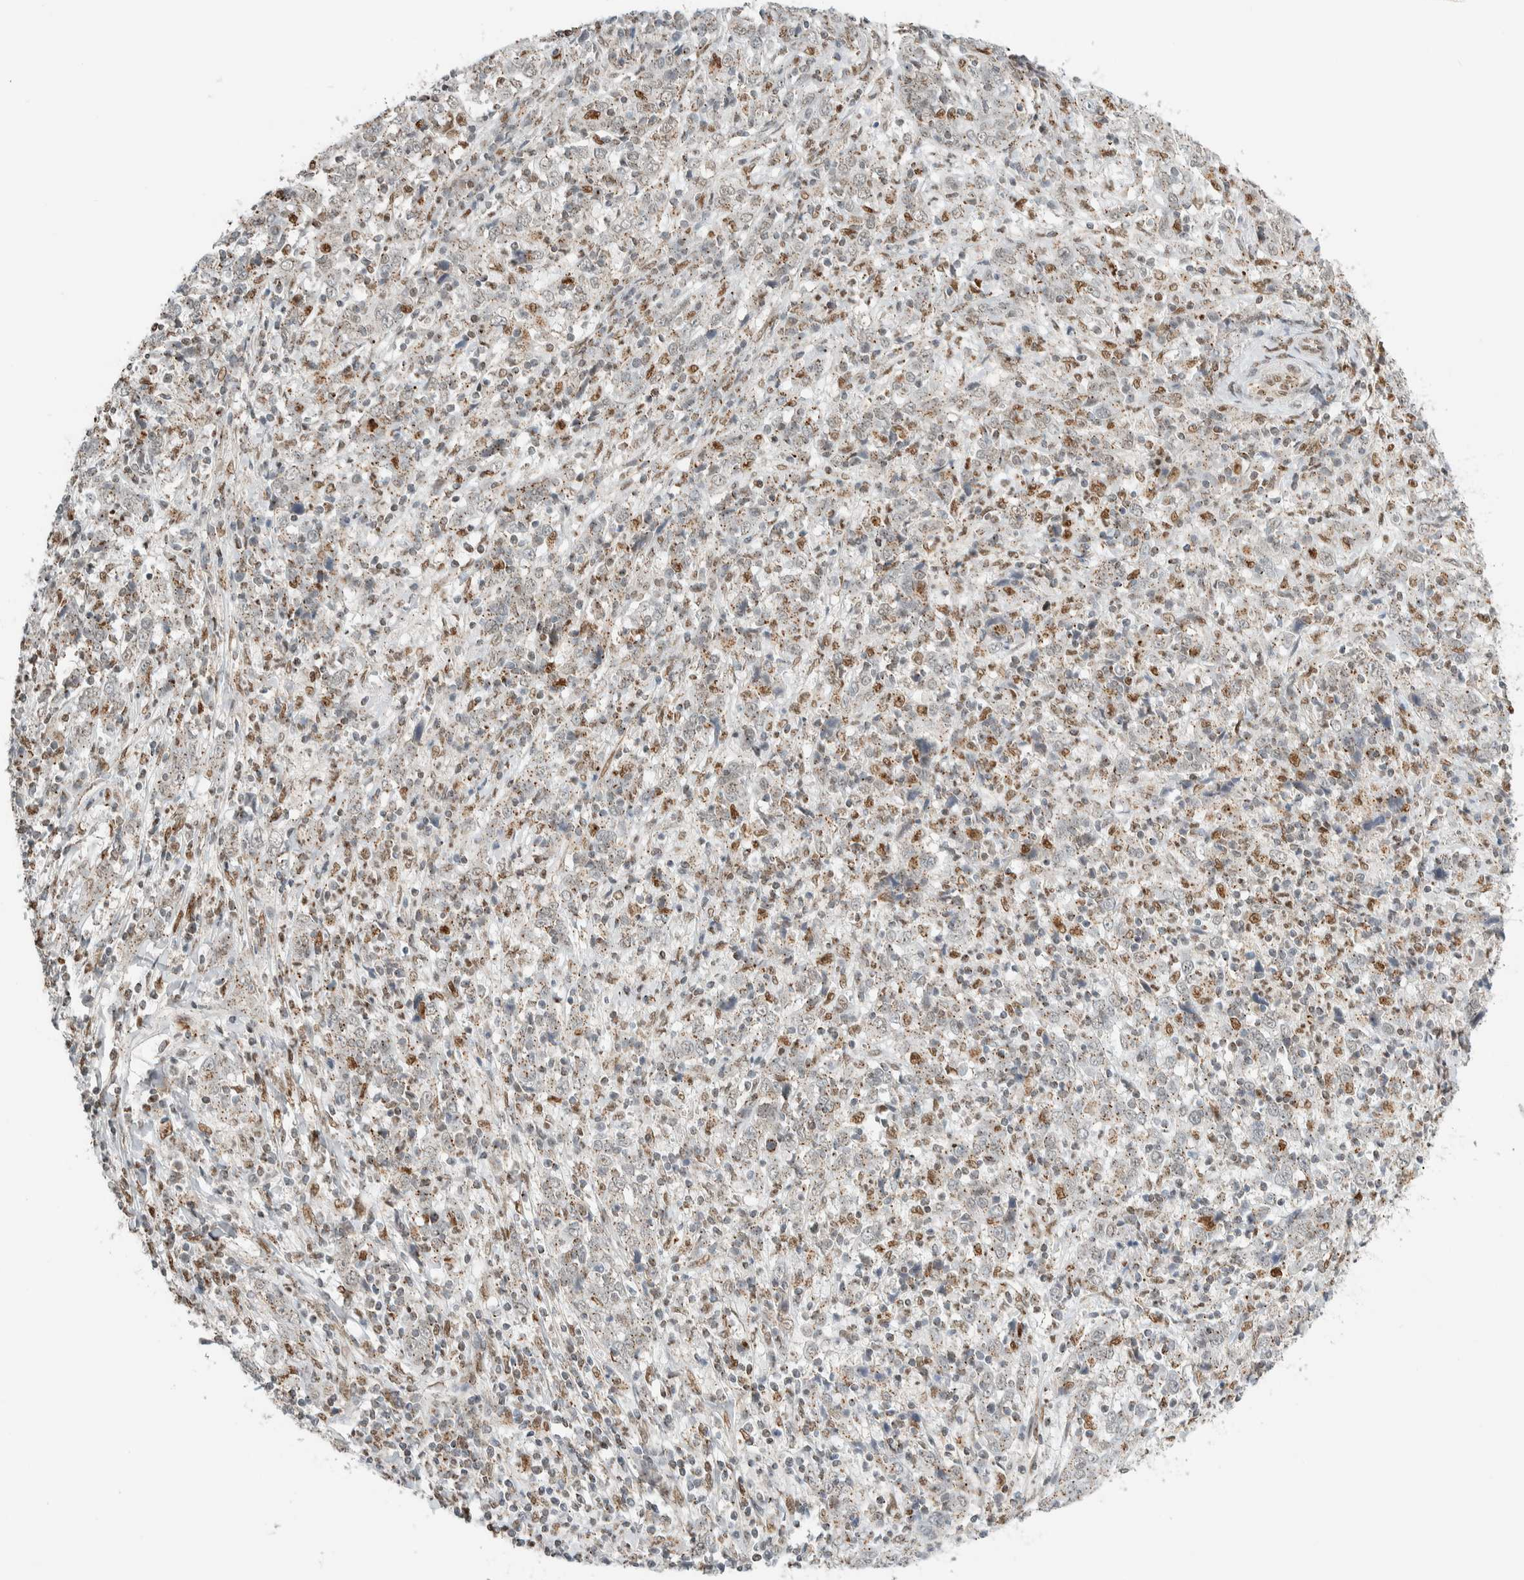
{"staining": {"intensity": "weak", "quantity": ">75%", "location": "cytoplasmic/membranous"}, "tissue": "cervical cancer", "cell_type": "Tumor cells", "image_type": "cancer", "snomed": [{"axis": "morphology", "description": "Squamous cell carcinoma, NOS"}, {"axis": "topography", "description": "Cervix"}], "caption": "Immunohistochemistry (DAB) staining of human squamous cell carcinoma (cervical) displays weak cytoplasmic/membranous protein expression in about >75% of tumor cells.", "gene": "TFE3", "patient": {"sex": "female", "age": 46}}